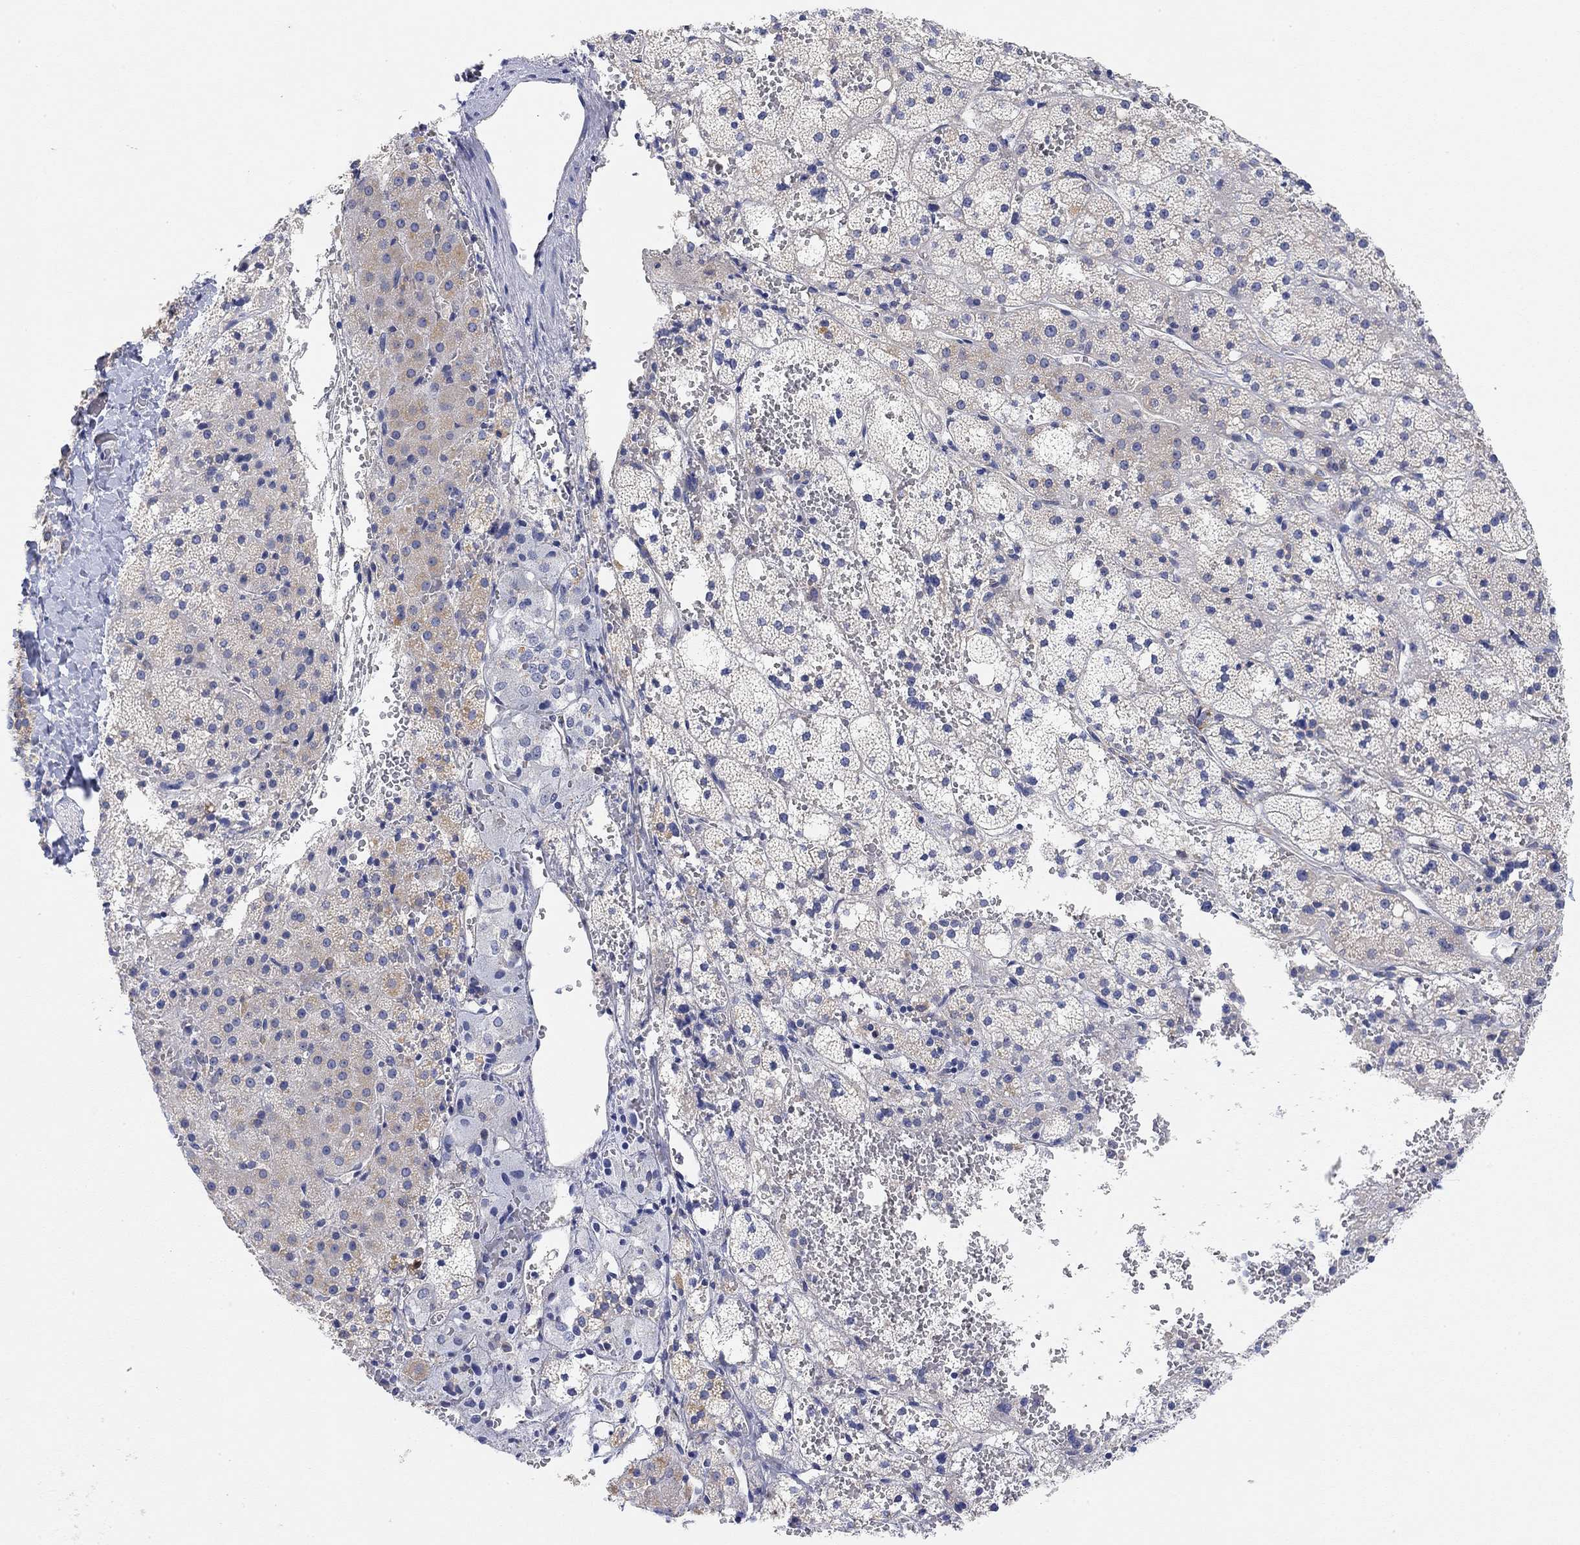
{"staining": {"intensity": "moderate", "quantity": "<25%", "location": "cytoplasmic/membranous"}, "tissue": "adrenal gland", "cell_type": "Glandular cells", "image_type": "normal", "snomed": [{"axis": "morphology", "description": "Normal tissue, NOS"}, {"axis": "topography", "description": "Adrenal gland"}], "caption": "Normal adrenal gland displays moderate cytoplasmic/membranous staining in about <25% of glandular cells.", "gene": "RGS1", "patient": {"sex": "male", "age": 53}}